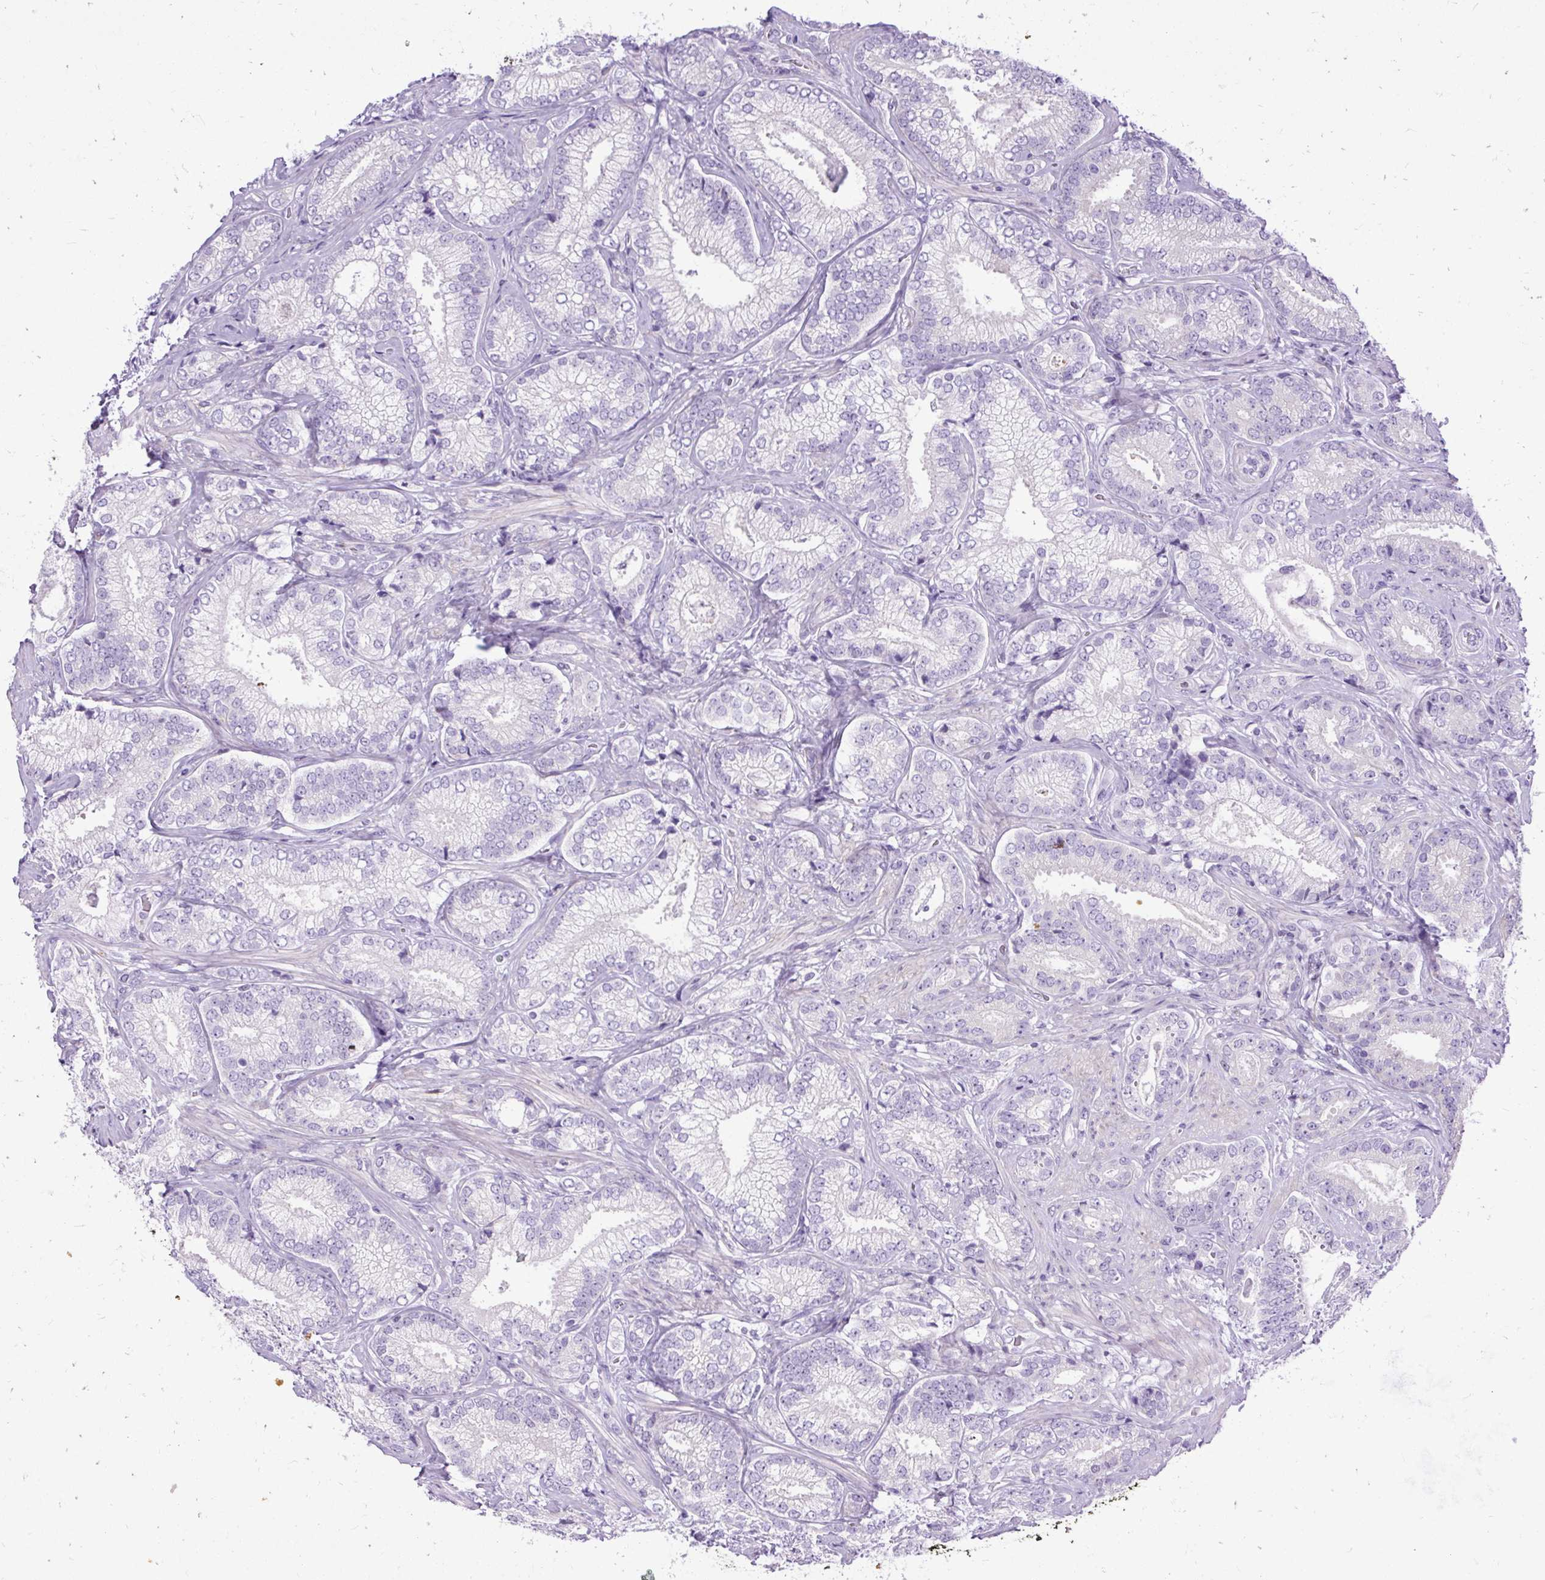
{"staining": {"intensity": "negative", "quantity": "none", "location": "none"}, "tissue": "prostate cancer", "cell_type": "Tumor cells", "image_type": "cancer", "snomed": [{"axis": "morphology", "description": "Adenocarcinoma, Low grade"}, {"axis": "topography", "description": "Prostate"}], "caption": "High magnification brightfield microscopy of prostate adenocarcinoma (low-grade) stained with DAB (brown) and counterstained with hematoxylin (blue): tumor cells show no significant staining.", "gene": "SPC24", "patient": {"sex": "male", "age": 63}}